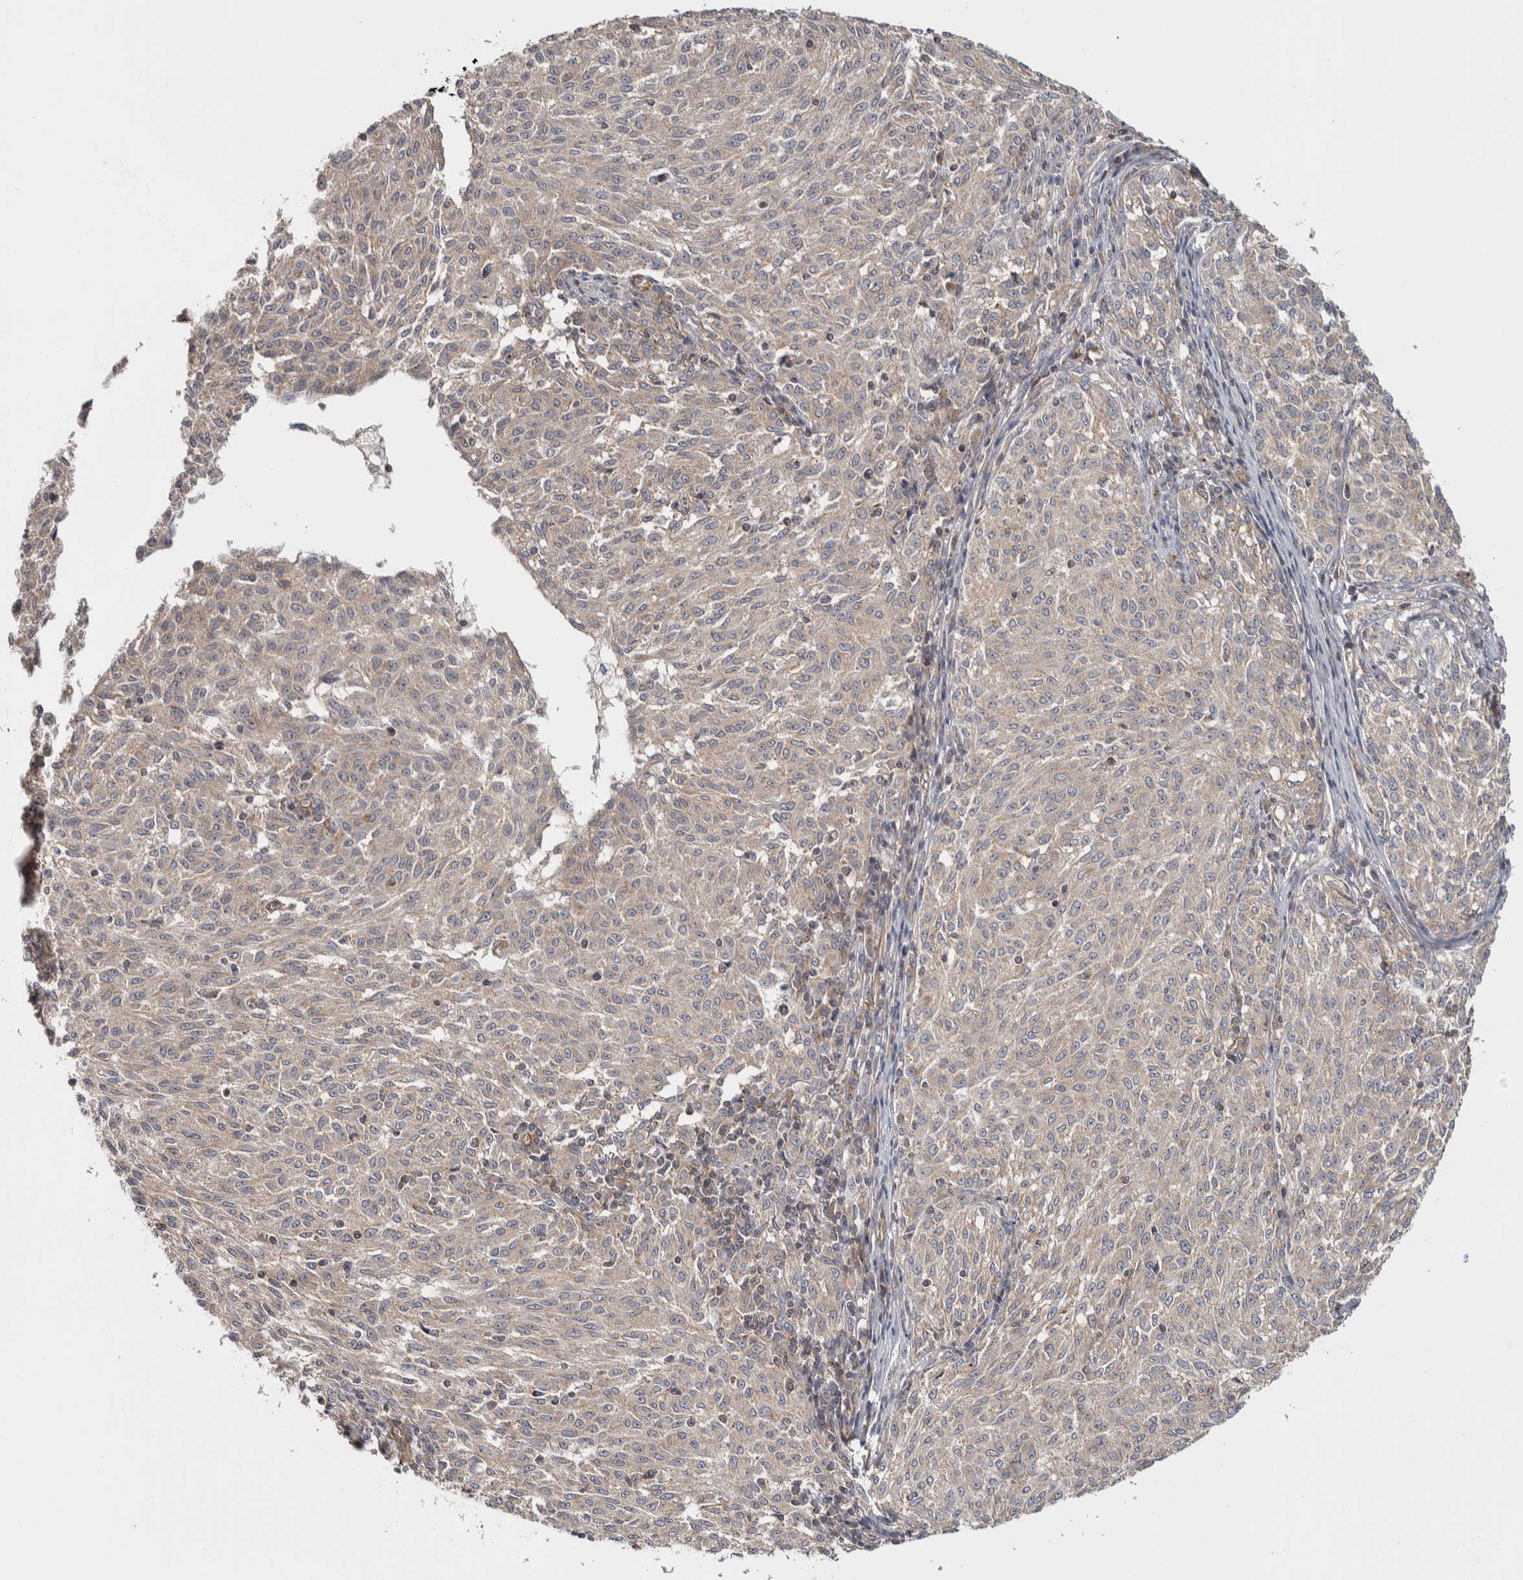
{"staining": {"intensity": "negative", "quantity": "none", "location": "none"}, "tissue": "melanoma", "cell_type": "Tumor cells", "image_type": "cancer", "snomed": [{"axis": "morphology", "description": "Malignant melanoma, NOS"}, {"axis": "topography", "description": "Skin"}], "caption": "The image exhibits no significant staining in tumor cells of melanoma.", "gene": "CHMP4C", "patient": {"sex": "female", "age": 72}}